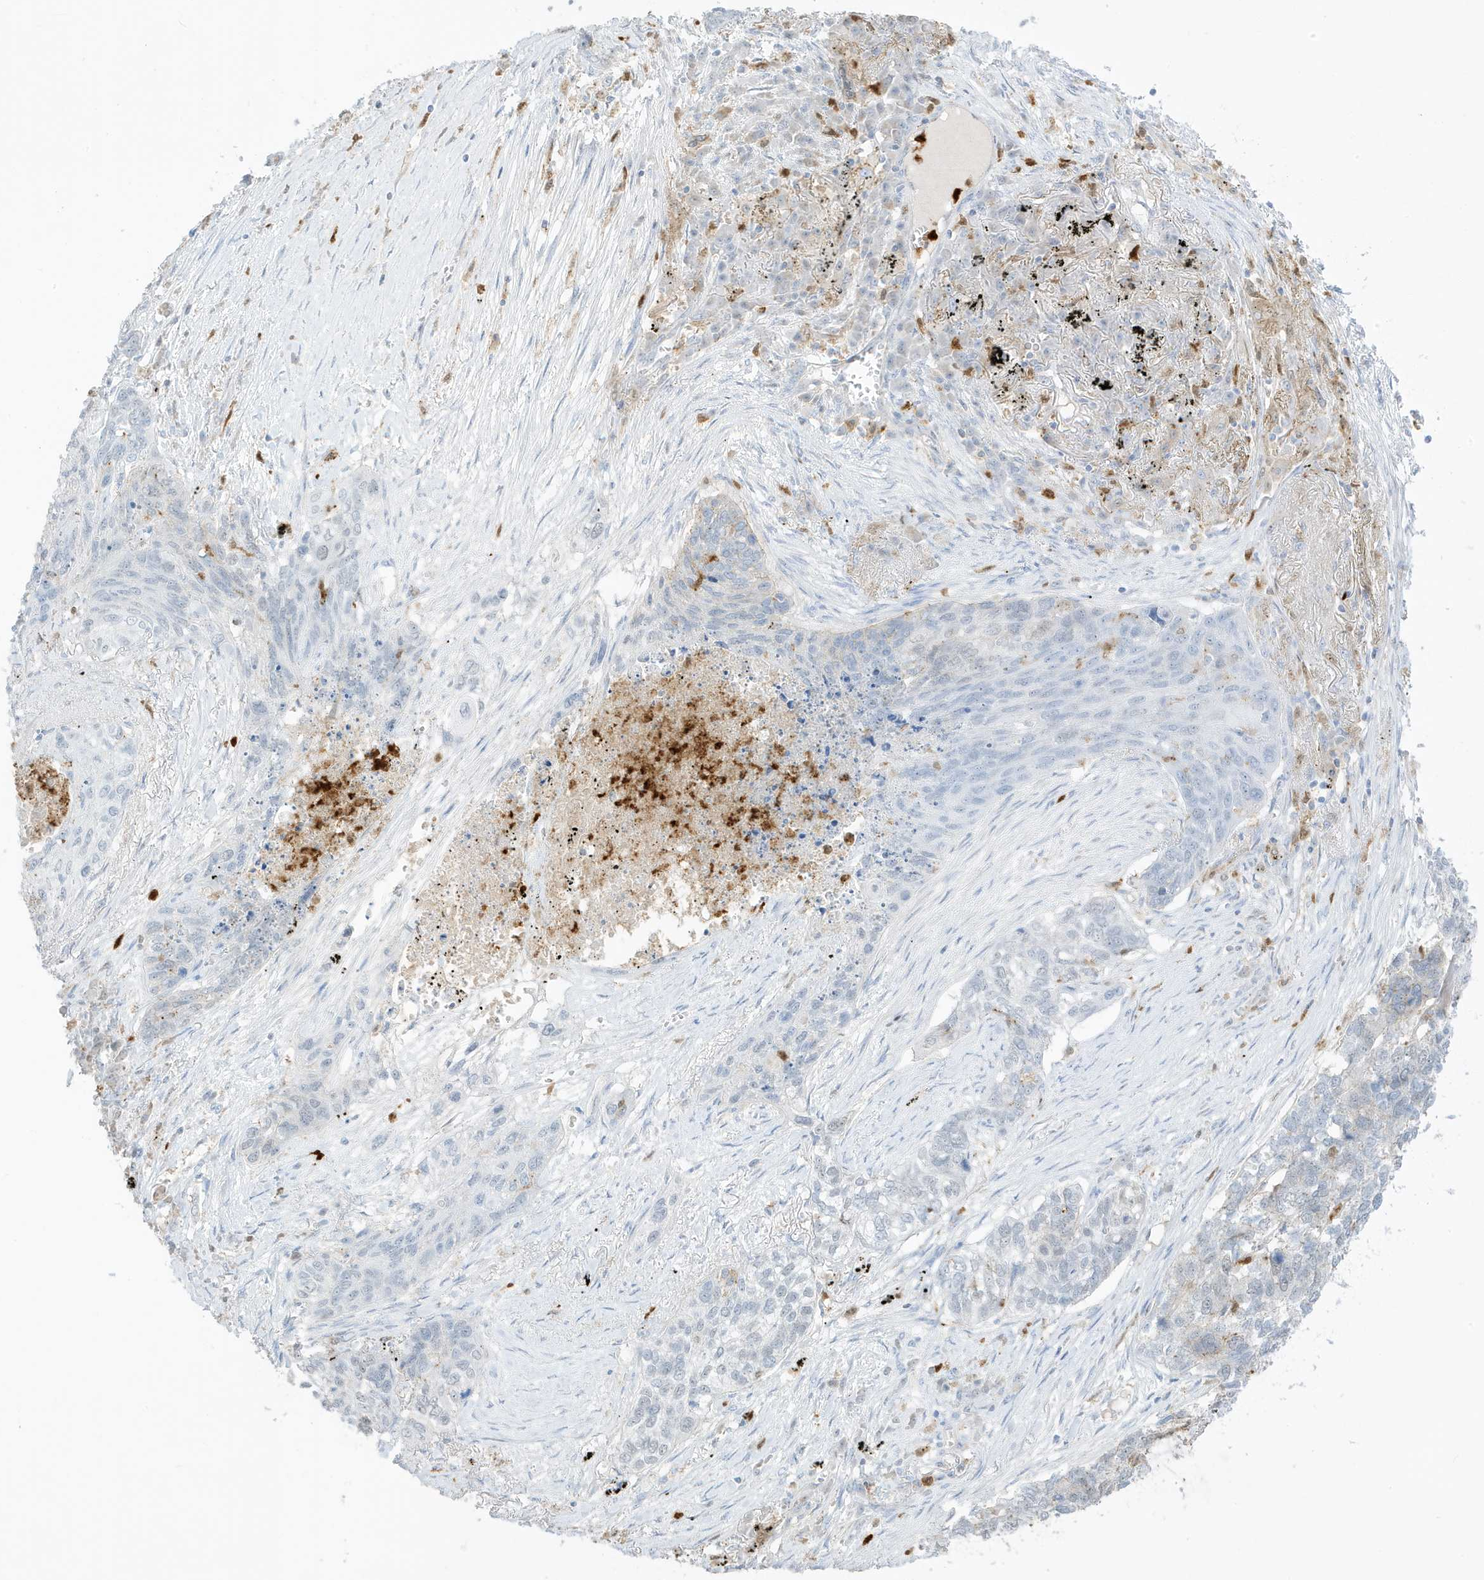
{"staining": {"intensity": "negative", "quantity": "none", "location": "none"}, "tissue": "lung cancer", "cell_type": "Tumor cells", "image_type": "cancer", "snomed": [{"axis": "morphology", "description": "Squamous cell carcinoma, NOS"}, {"axis": "topography", "description": "Lung"}], "caption": "Lung squamous cell carcinoma was stained to show a protein in brown. There is no significant staining in tumor cells. (Immunohistochemistry (ihc), brightfield microscopy, high magnification).", "gene": "GCA", "patient": {"sex": "female", "age": 63}}